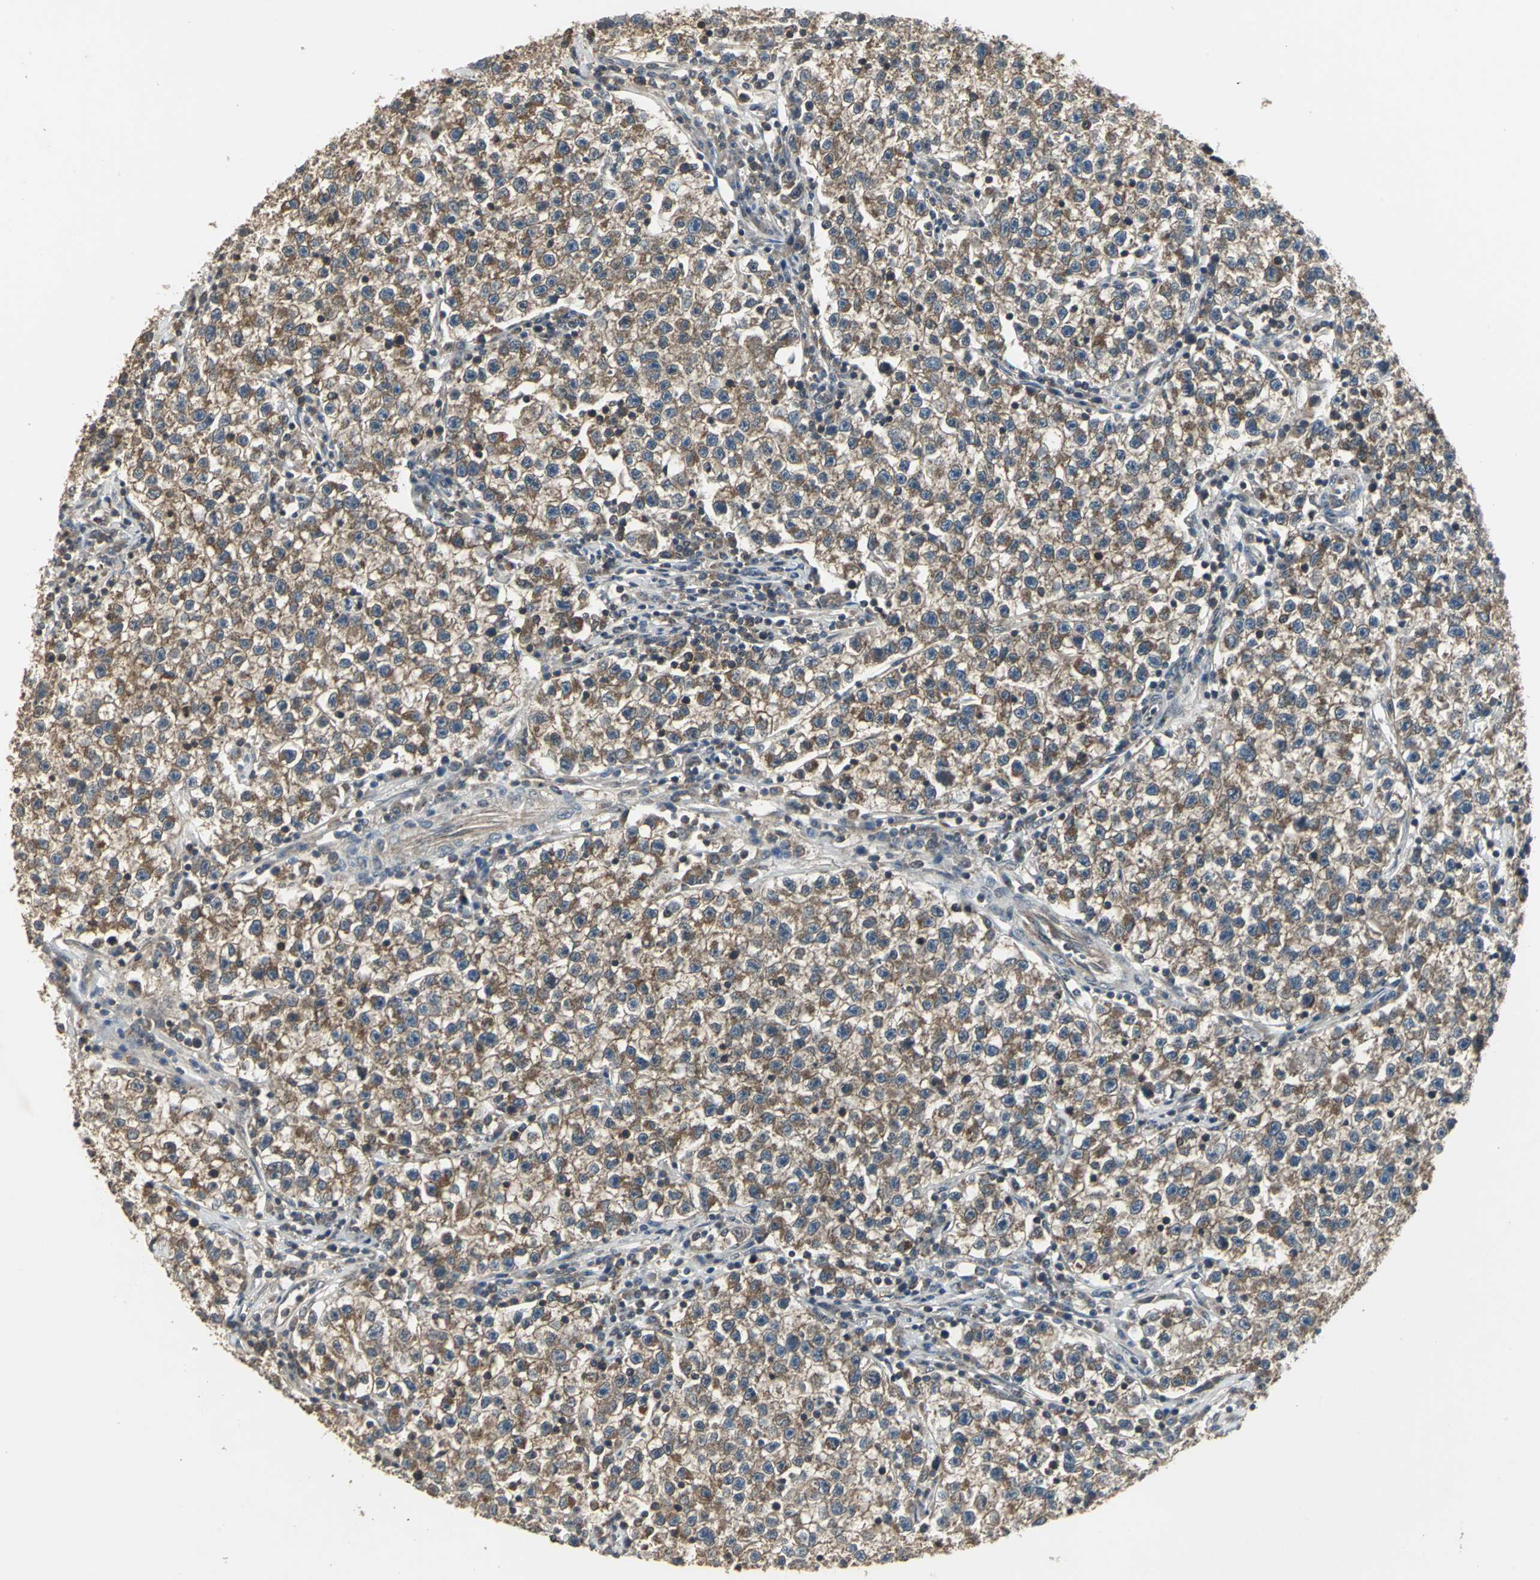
{"staining": {"intensity": "strong", "quantity": ">75%", "location": "cytoplasmic/membranous"}, "tissue": "testis cancer", "cell_type": "Tumor cells", "image_type": "cancer", "snomed": [{"axis": "morphology", "description": "Seminoma, NOS"}, {"axis": "topography", "description": "Testis"}], "caption": "Immunohistochemistry (IHC) staining of testis seminoma, which shows high levels of strong cytoplasmic/membranous positivity in approximately >75% of tumor cells indicating strong cytoplasmic/membranous protein staining. The staining was performed using DAB (brown) for protein detection and nuclei were counterstained in hematoxylin (blue).", "gene": "PFDN1", "patient": {"sex": "male", "age": 22}}